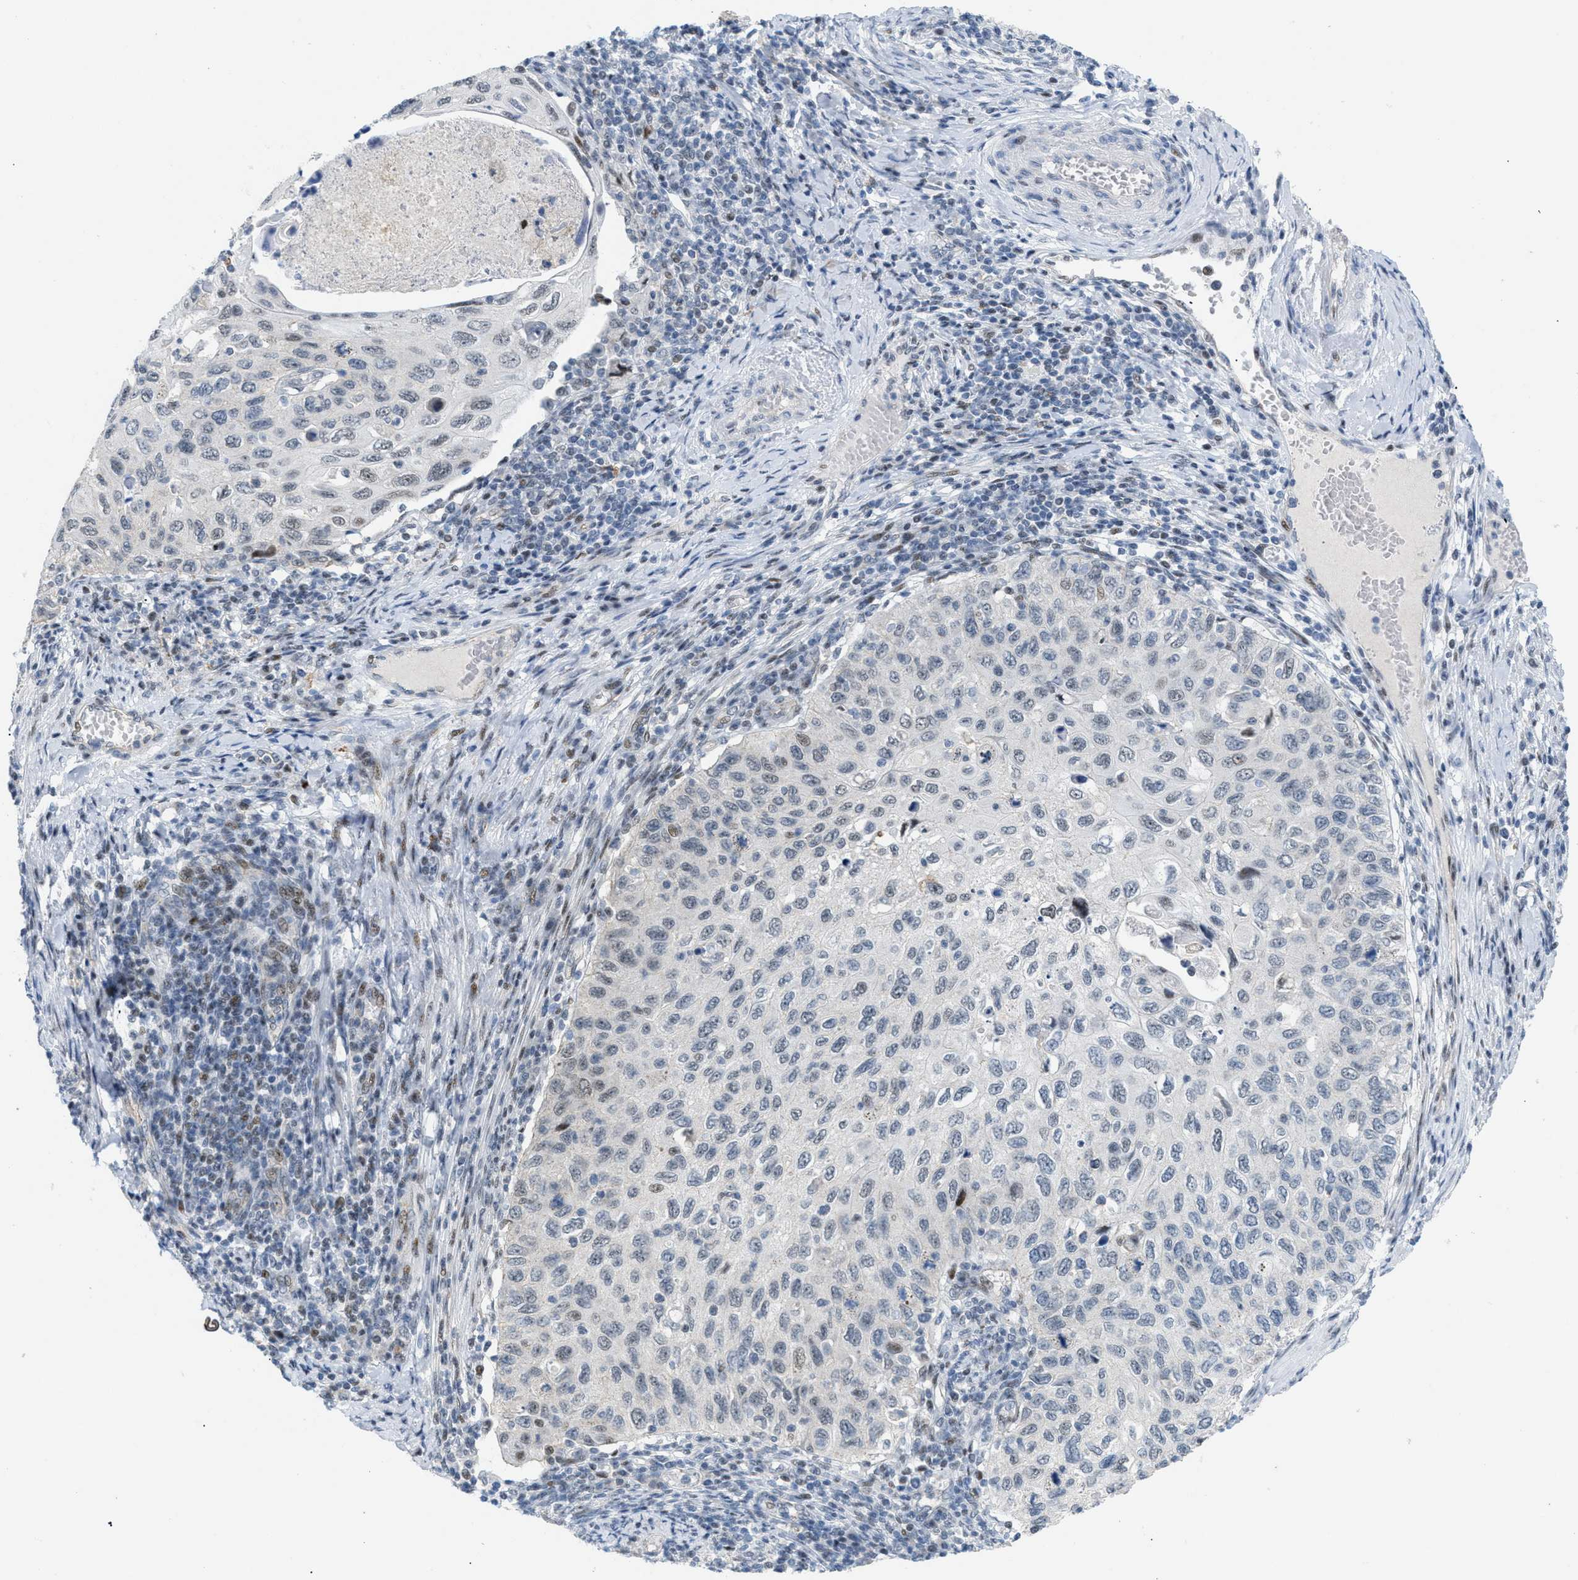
{"staining": {"intensity": "weak", "quantity": "<25%", "location": "nuclear"}, "tissue": "cervical cancer", "cell_type": "Tumor cells", "image_type": "cancer", "snomed": [{"axis": "morphology", "description": "Squamous cell carcinoma, NOS"}, {"axis": "topography", "description": "Cervix"}], "caption": "Squamous cell carcinoma (cervical) was stained to show a protein in brown. There is no significant staining in tumor cells.", "gene": "MED1", "patient": {"sex": "female", "age": 70}}